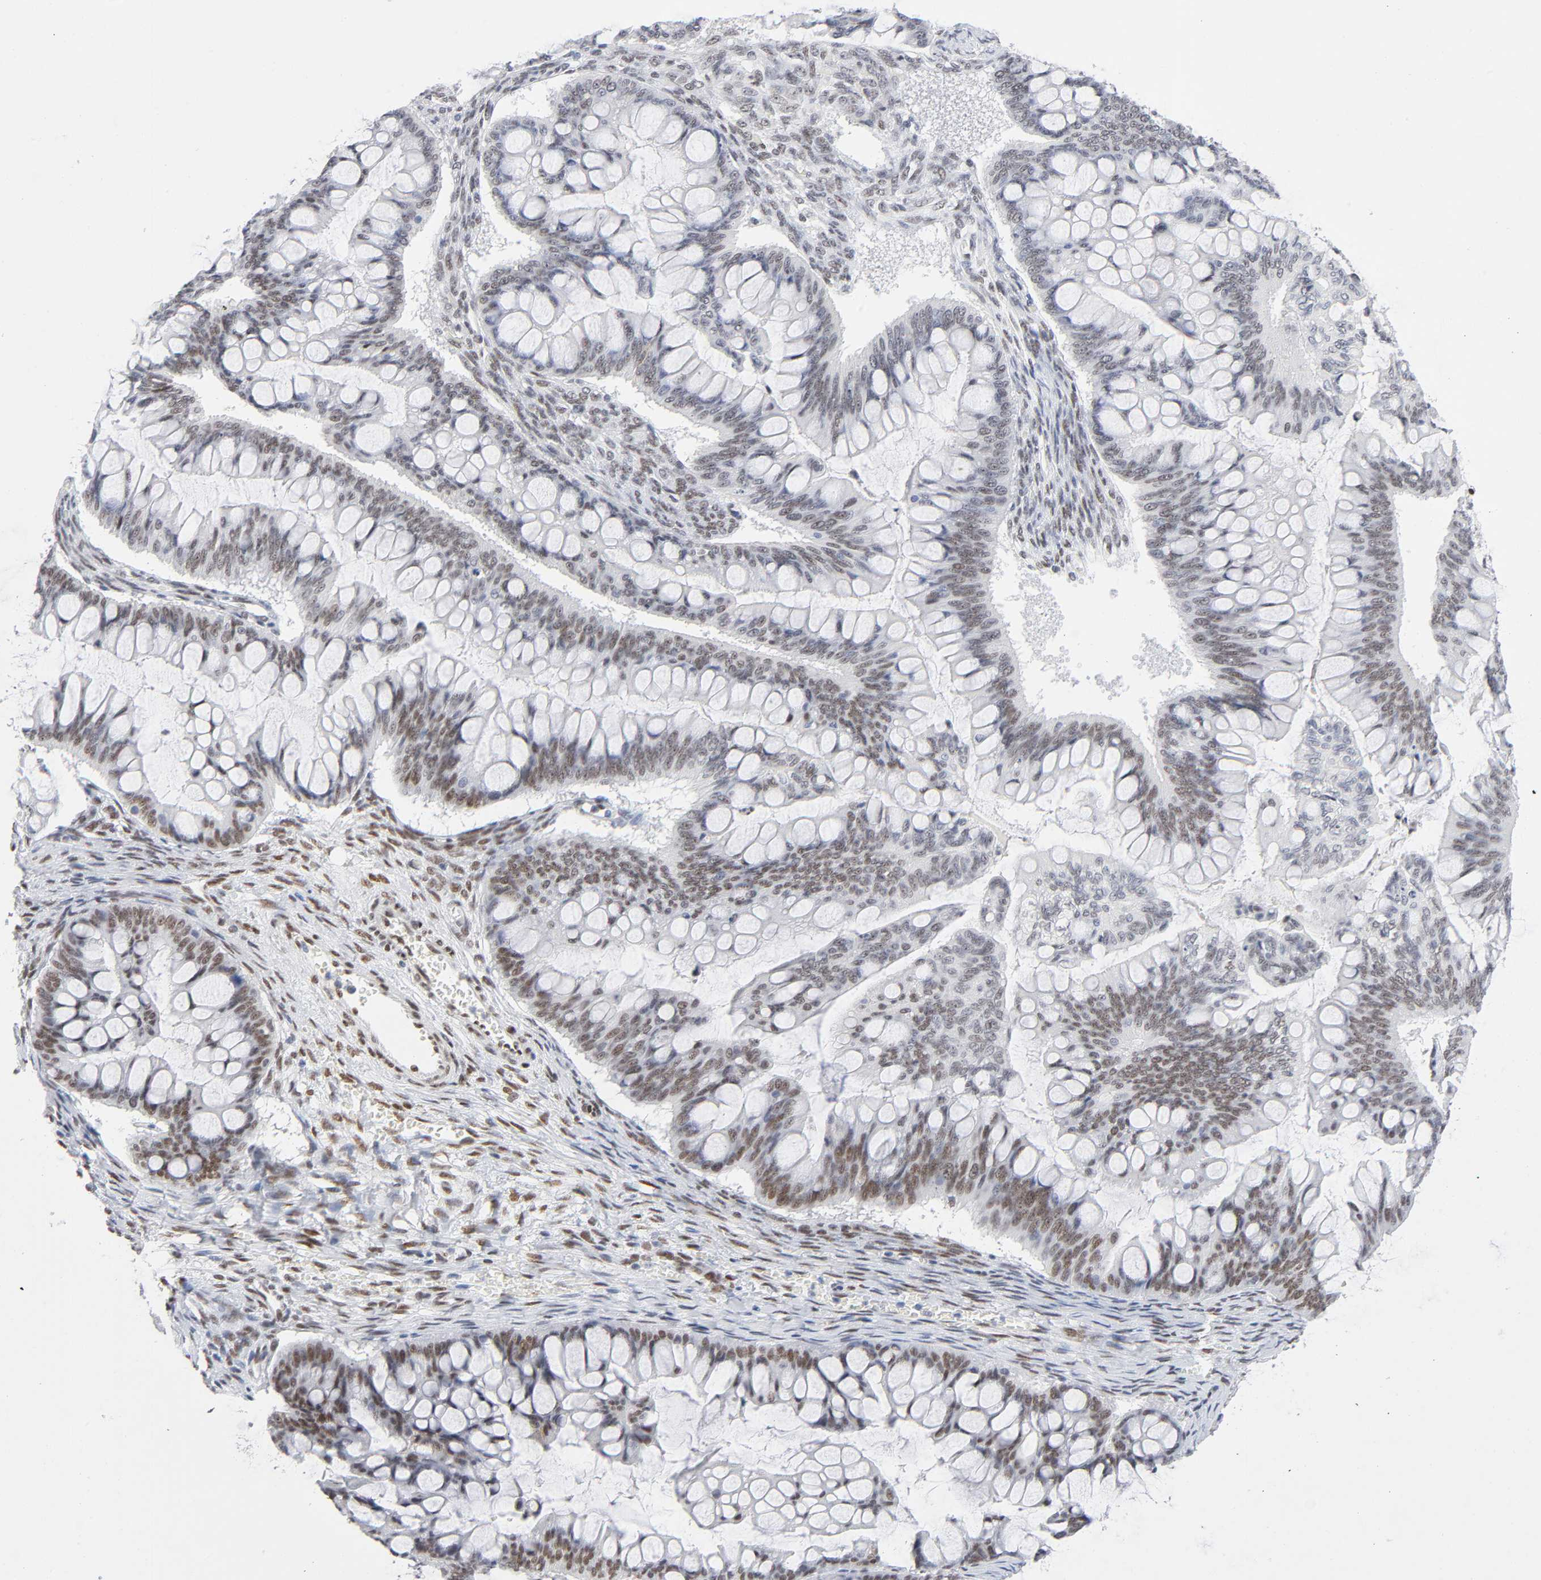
{"staining": {"intensity": "weak", "quantity": ">75%", "location": "nuclear"}, "tissue": "ovarian cancer", "cell_type": "Tumor cells", "image_type": "cancer", "snomed": [{"axis": "morphology", "description": "Cystadenocarcinoma, mucinous, NOS"}, {"axis": "topography", "description": "Ovary"}], "caption": "Immunohistochemistry (IHC) histopathology image of neoplastic tissue: human ovarian cancer stained using immunohistochemistry (IHC) exhibits low levels of weak protein expression localized specifically in the nuclear of tumor cells, appearing as a nuclear brown color.", "gene": "NFIC", "patient": {"sex": "female", "age": 73}}